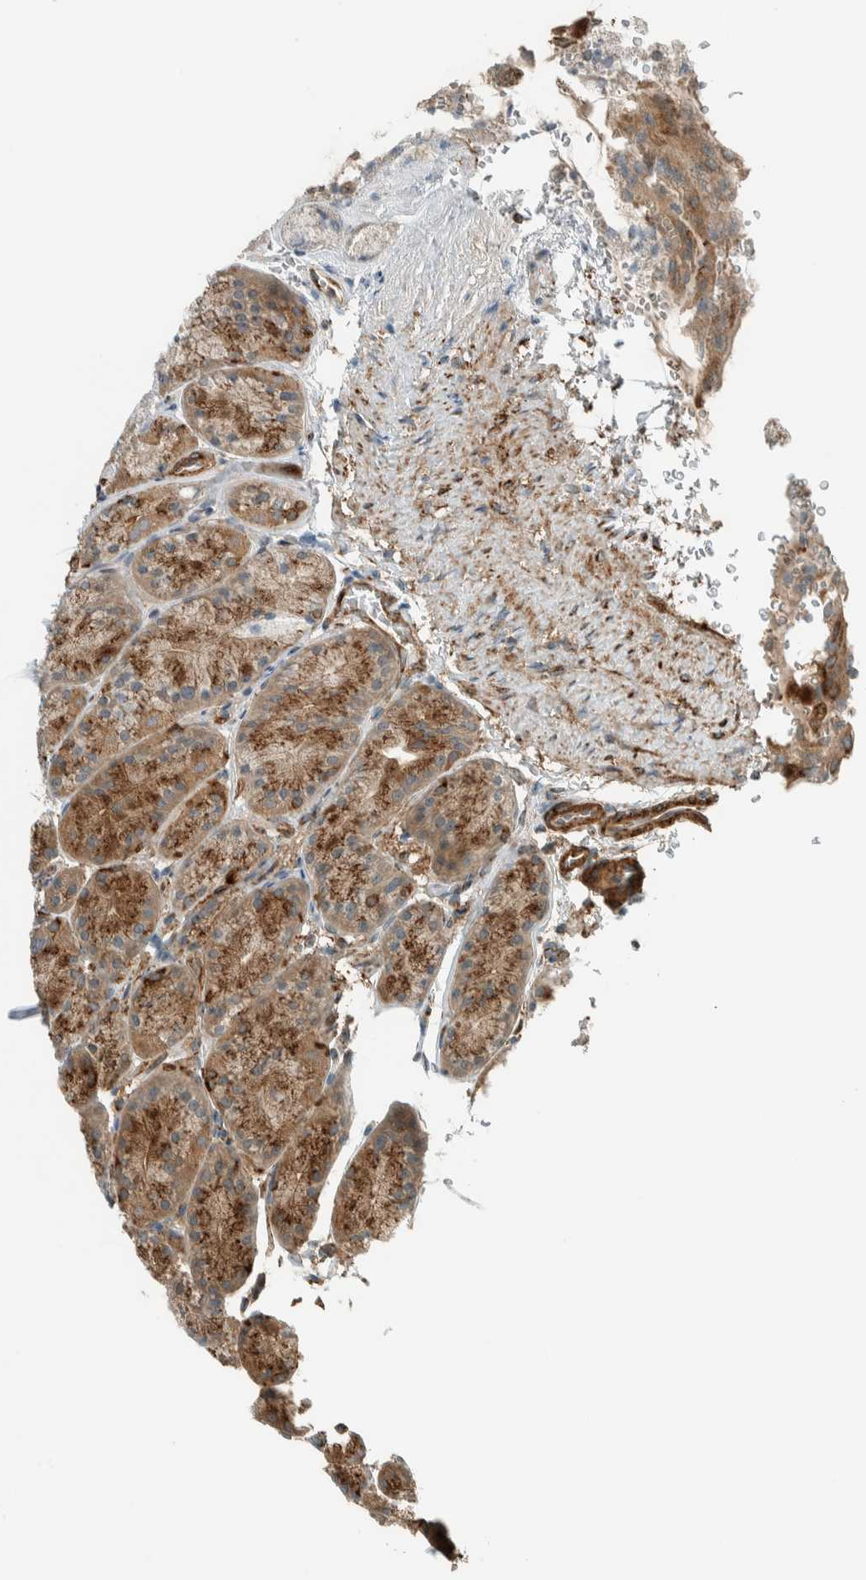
{"staining": {"intensity": "strong", "quantity": "25%-75%", "location": "cytoplasmic/membranous"}, "tissue": "stomach", "cell_type": "Glandular cells", "image_type": "normal", "snomed": [{"axis": "morphology", "description": "Normal tissue, NOS"}, {"axis": "topography", "description": "Stomach"}], "caption": "High-power microscopy captured an IHC micrograph of normal stomach, revealing strong cytoplasmic/membranous positivity in about 25%-75% of glandular cells.", "gene": "EXOC7", "patient": {"sex": "male", "age": 42}}